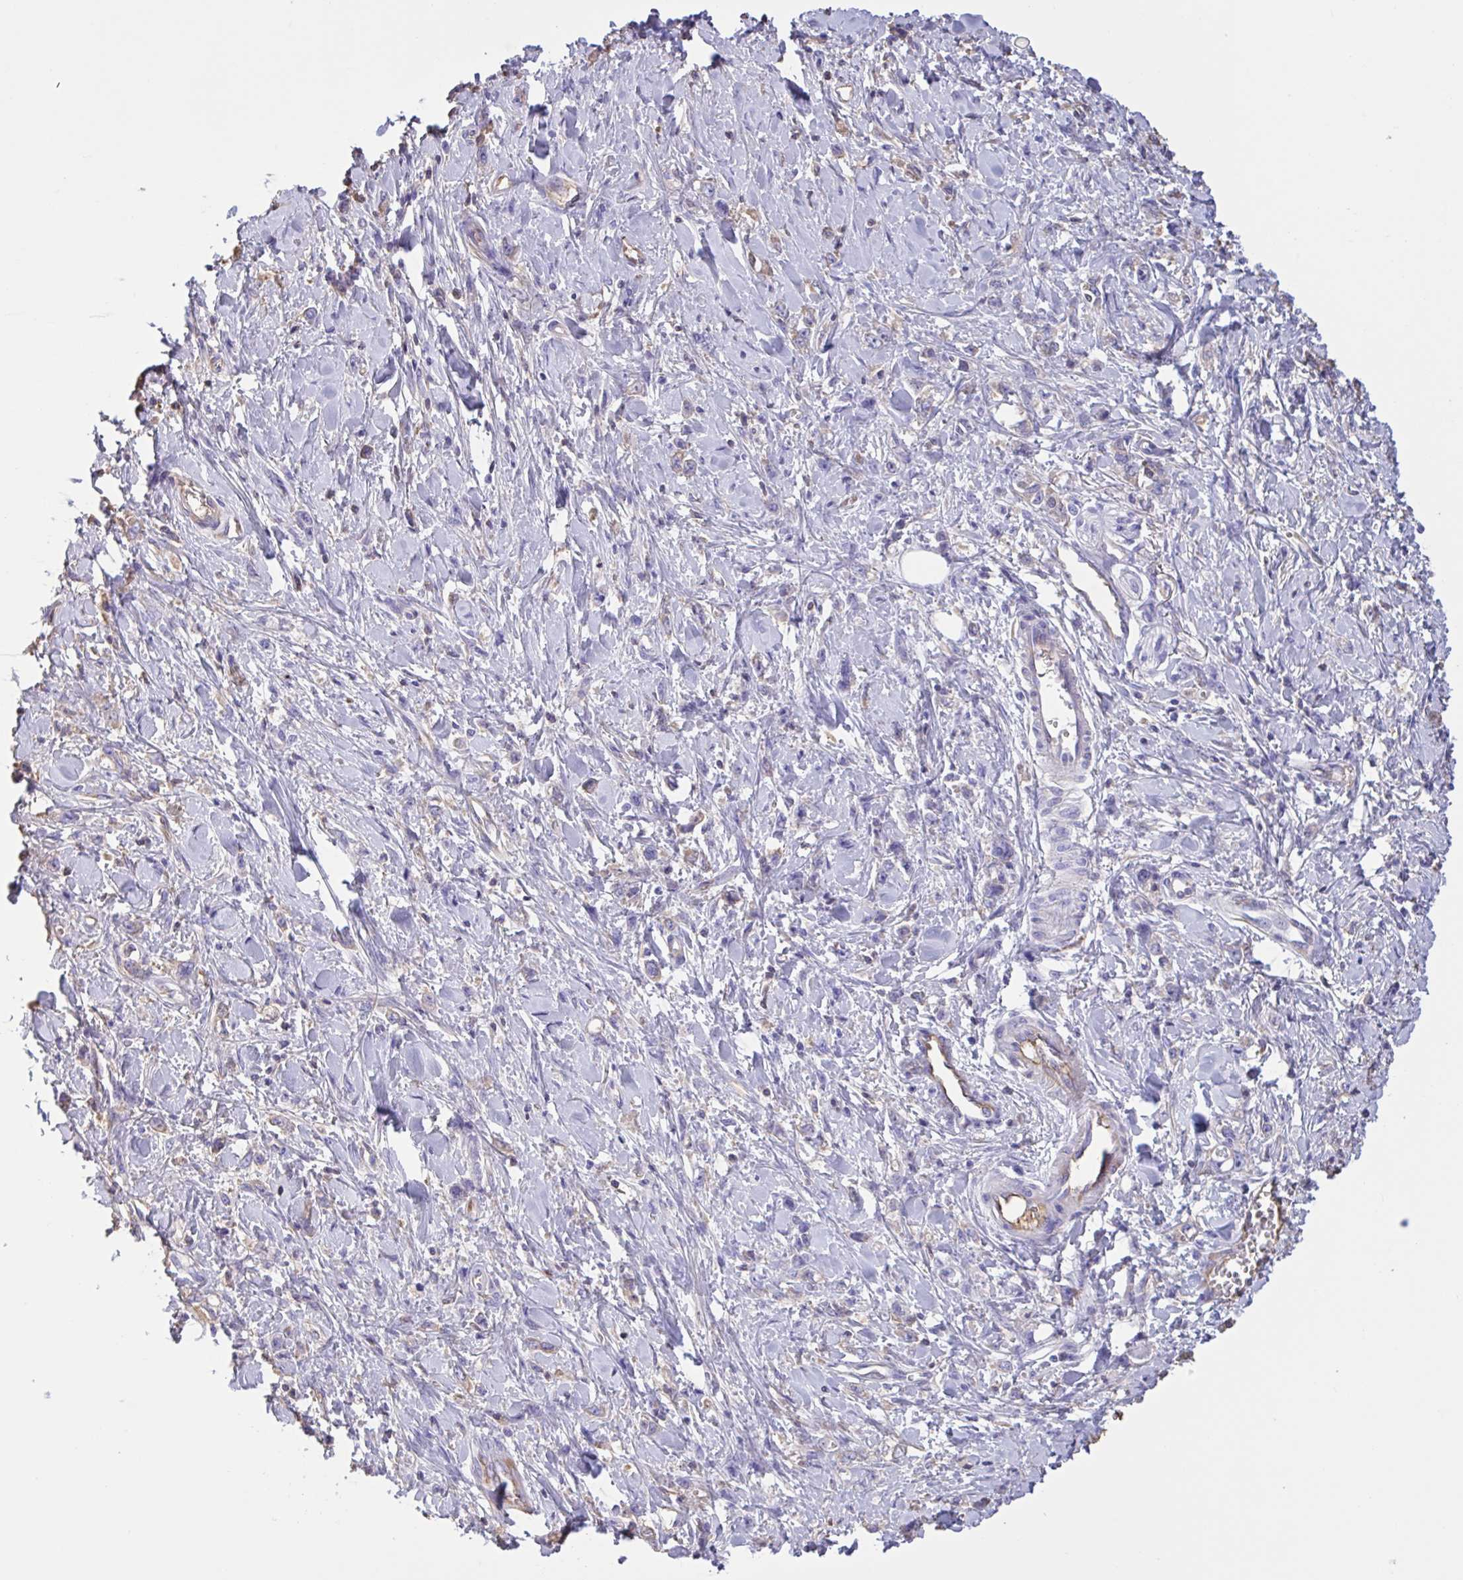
{"staining": {"intensity": "negative", "quantity": "none", "location": "none"}, "tissue": "stomach cancer", "cell_type": "Tumor cells", "image_type": "cancer", "snomed": [{"axis": "morphology", "description": "Adenocarcinoma, NOS"}, {"axis": "topography", "description": "Stomach"}], "caption": "This is an IHC photomicrograph of human adenocarcinoma (stomach). There is no positivity in tumor cells.", "gene": "LARGE2", "patient": {"sex": "female", "age": 76}}